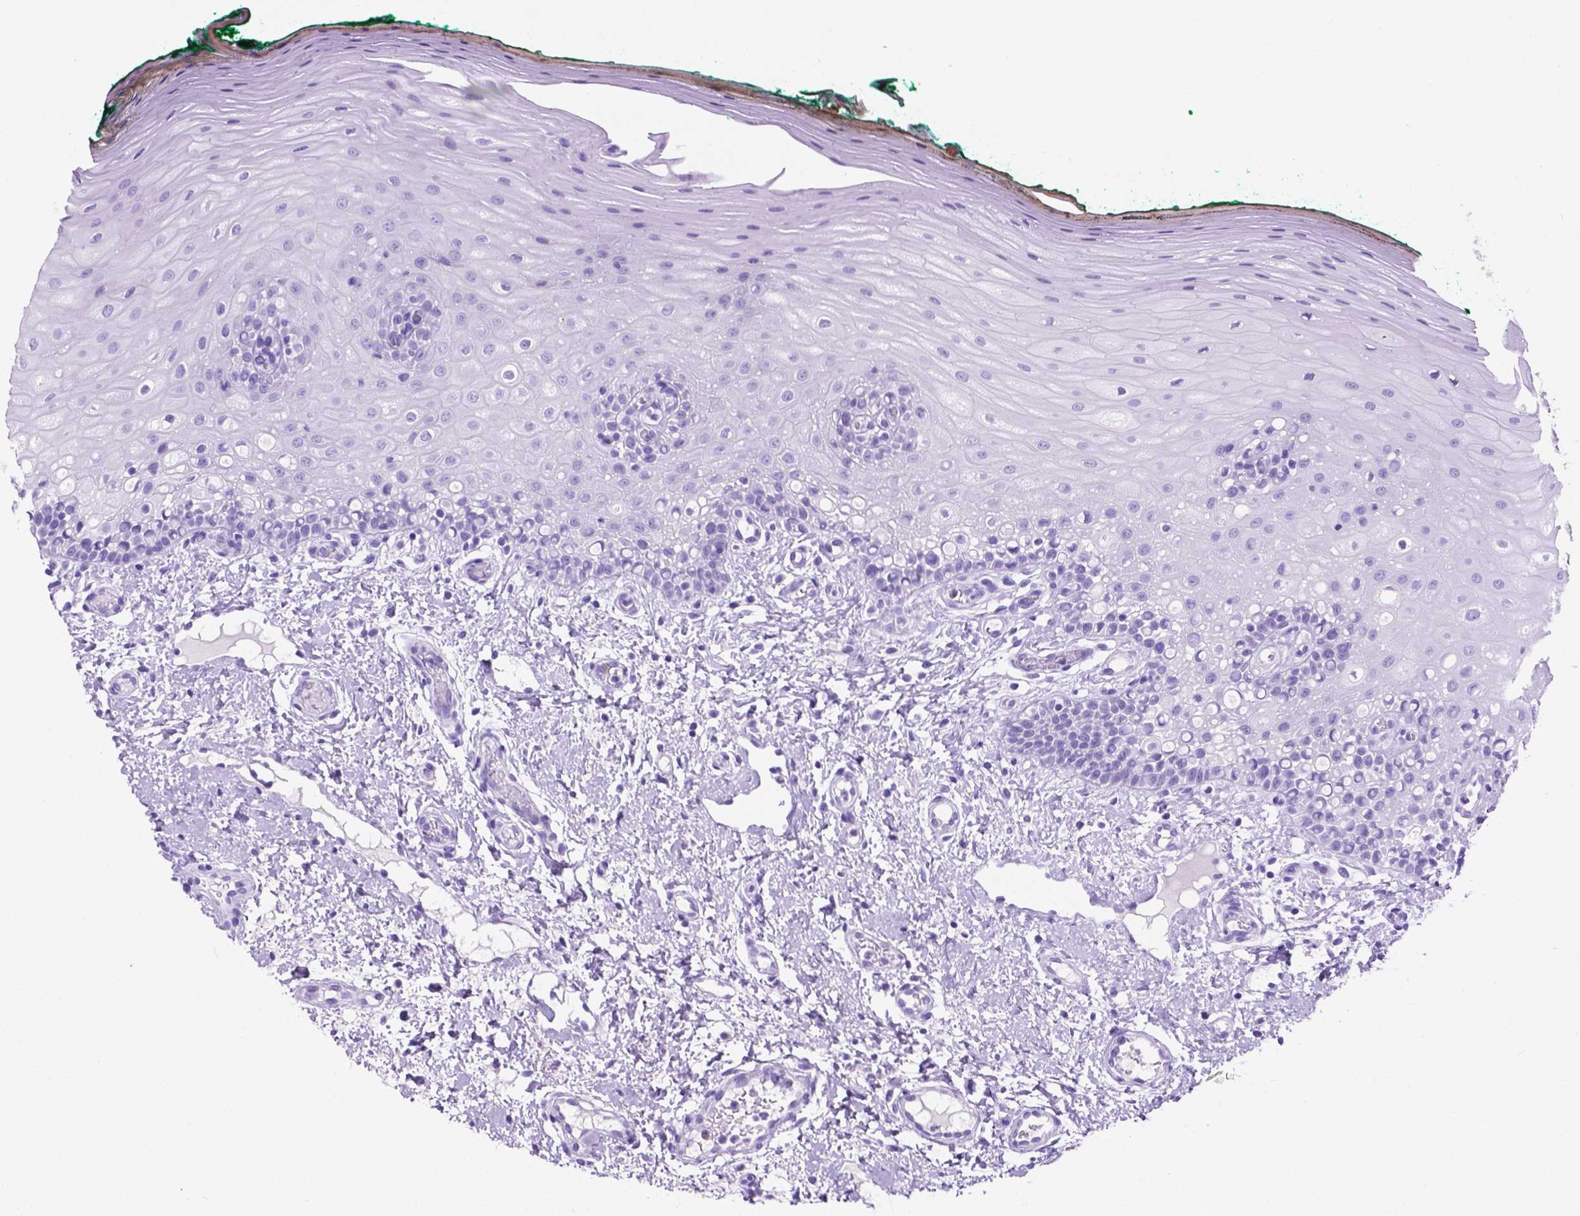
{"staining": {"intensity": "negative", "quantity": "none", "location": "none"}, "tissue": "oral mucosa", "cell_type": "Squamous epithelial cells", "image_type": "normal", "snomed": [{"axis": "morphology", "description": "Normal tissue, NOS"}, {"axis": "topography", "description": "Oral tissue"}], "caption": "Immunohistochemistry photomicrograph of unremarkable oral mucosa stained for a protein (brown), which shows no positivity in squamous epithelial cells.", "gene": "C17orf107", "patient": {"sex": "female", "age": 83}}